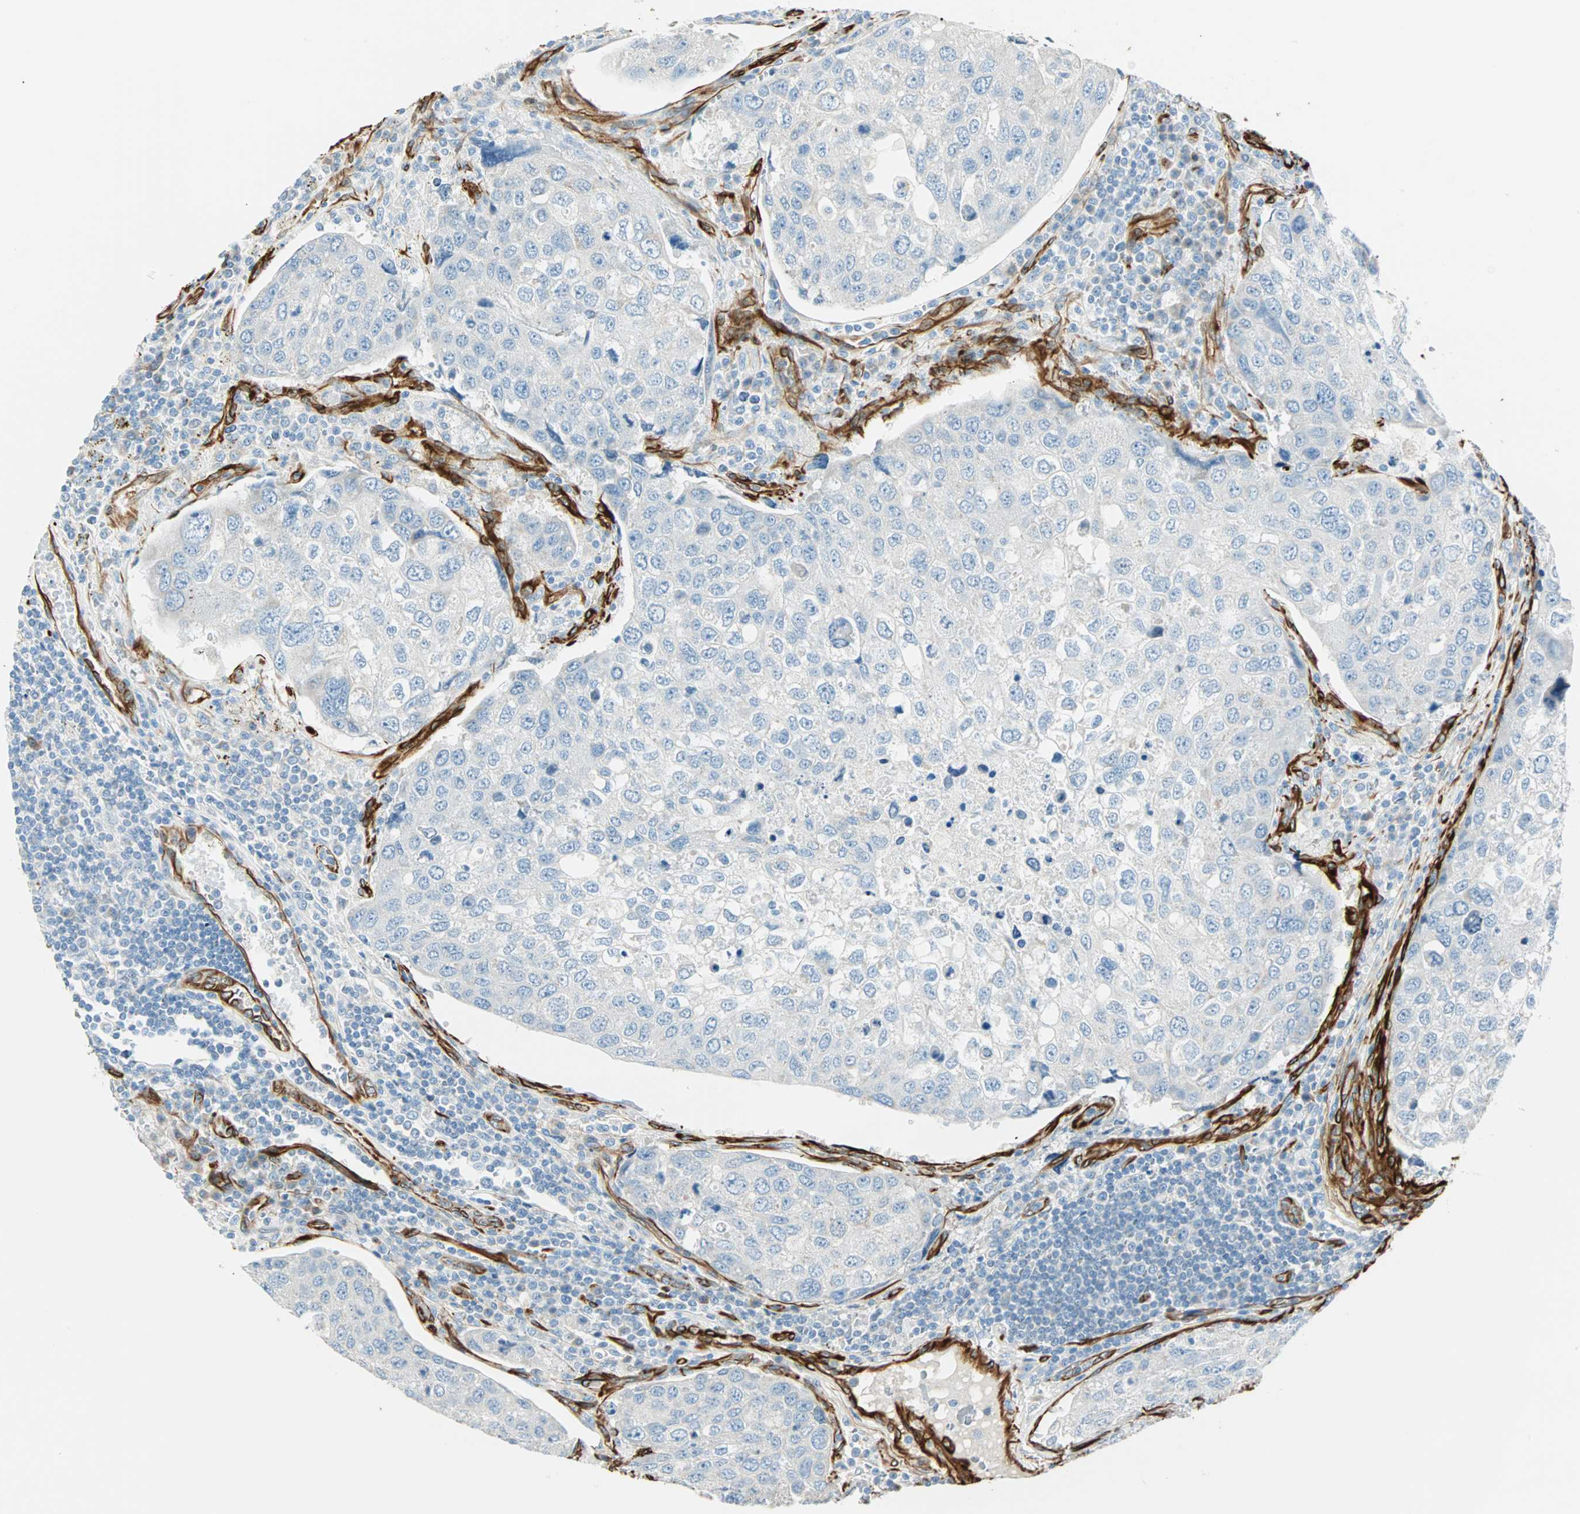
{"staining": {"intensity": "negative", "quantity": "none", "location": "none"}, "tissue": "urothelial cancer", "cell_type": "Tumor cells", "image_type": "cancer", "snomed": [{"axis": "morphology", "description": "Urothelial carcinoma, High grade"}, {"axis": "topography", "description": "Lymph node"}, {"axis": "topography", "description": "Urinary bladder"}], "caption": "IHC micrograph of urothelial cancer stained for a protein (brown), which shows no staining in tumor cells.", "gene": "NES", "patient": {"sex": "male", "age": 51}}